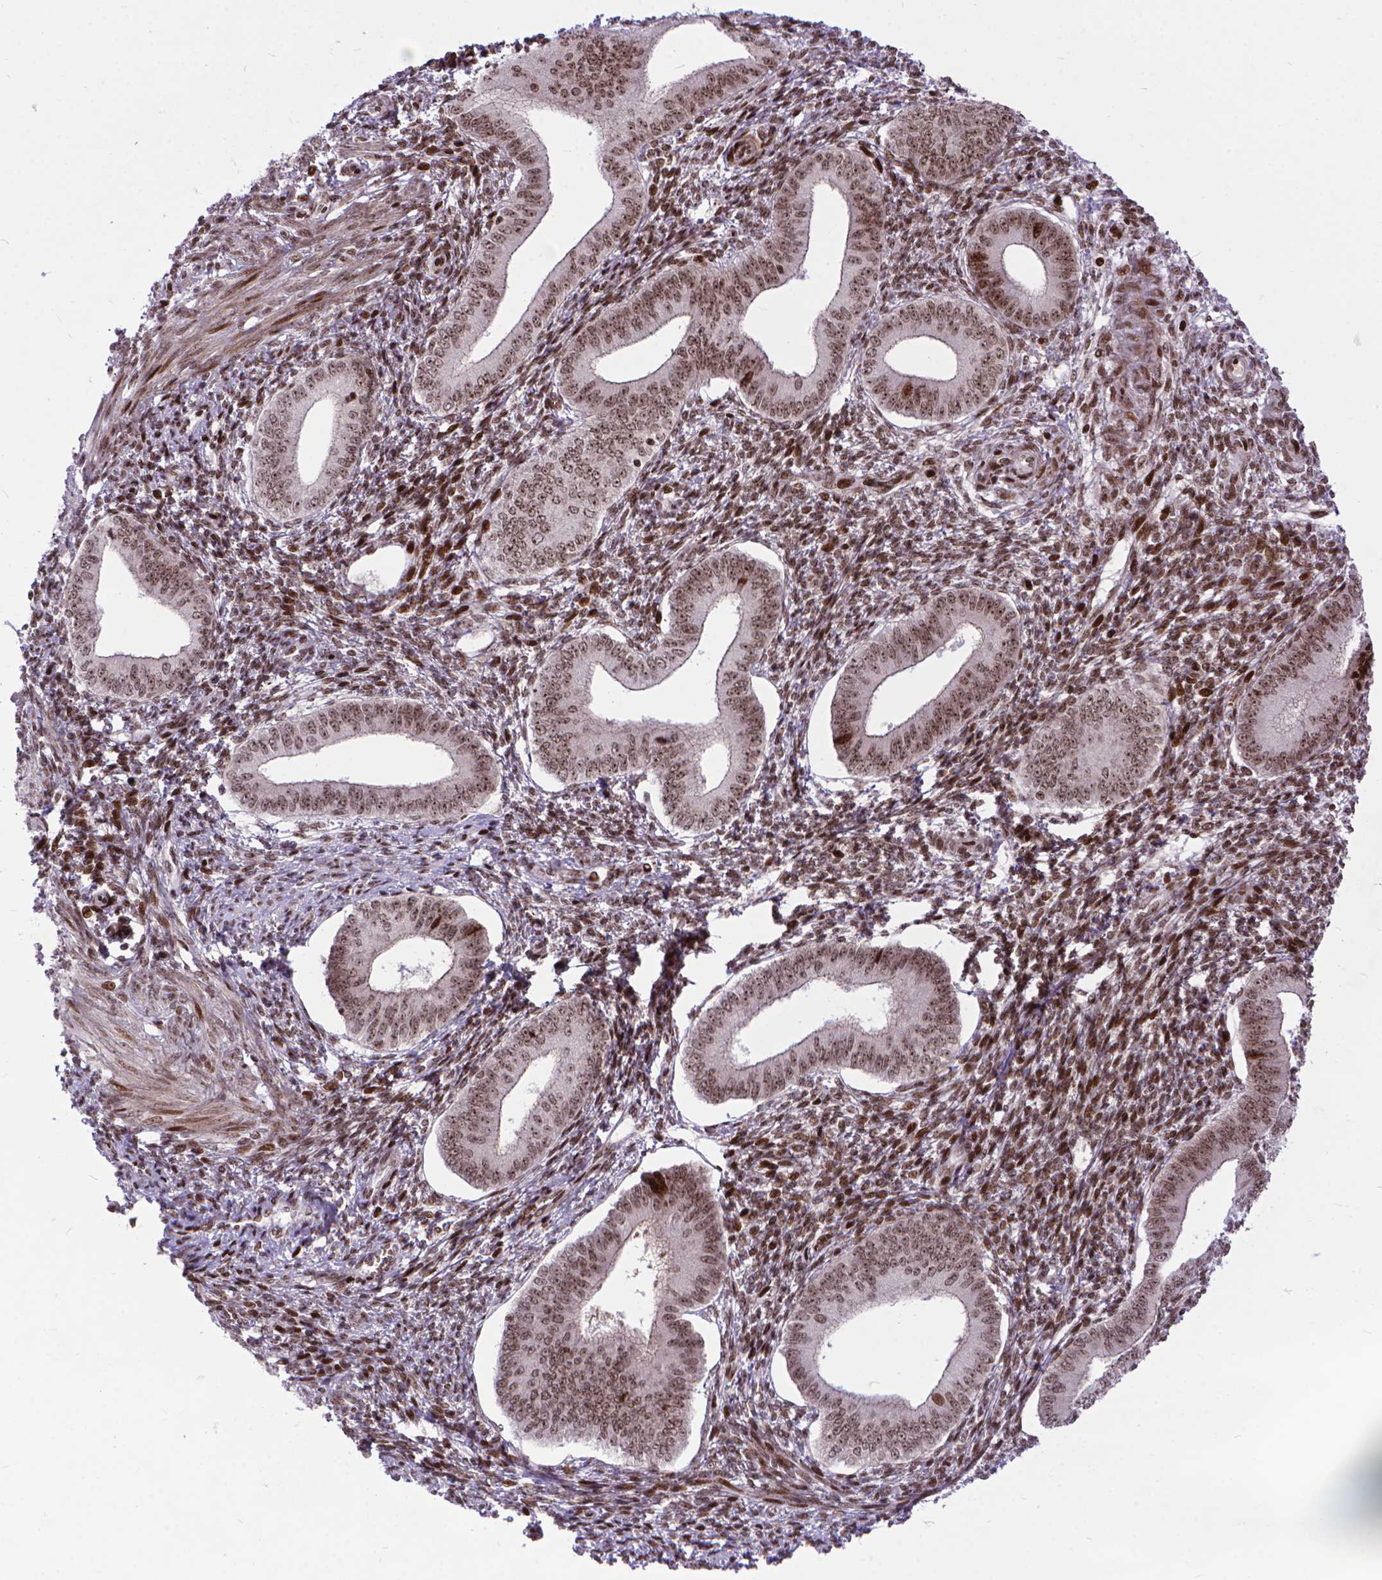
{"staining": {"intensity": "moderate", "quantity": ">75%", "location": "nuclear"}, "tissue": "endometrium", "cell_type": "Cells in endometrial stroma", "image_type": "normal", "snomed": [{"axis": "morphology", "description": "Normal tissue, NOS"}, {"axis": "topography", "description": "Endometrium"}], "caption": "Moderate nuclear staining is present in approximately >75% of cells in endometrial stroma in unremarkable endometrium.", "gene": "AMER1", "patient": {"sex": "female", "age": 42}}